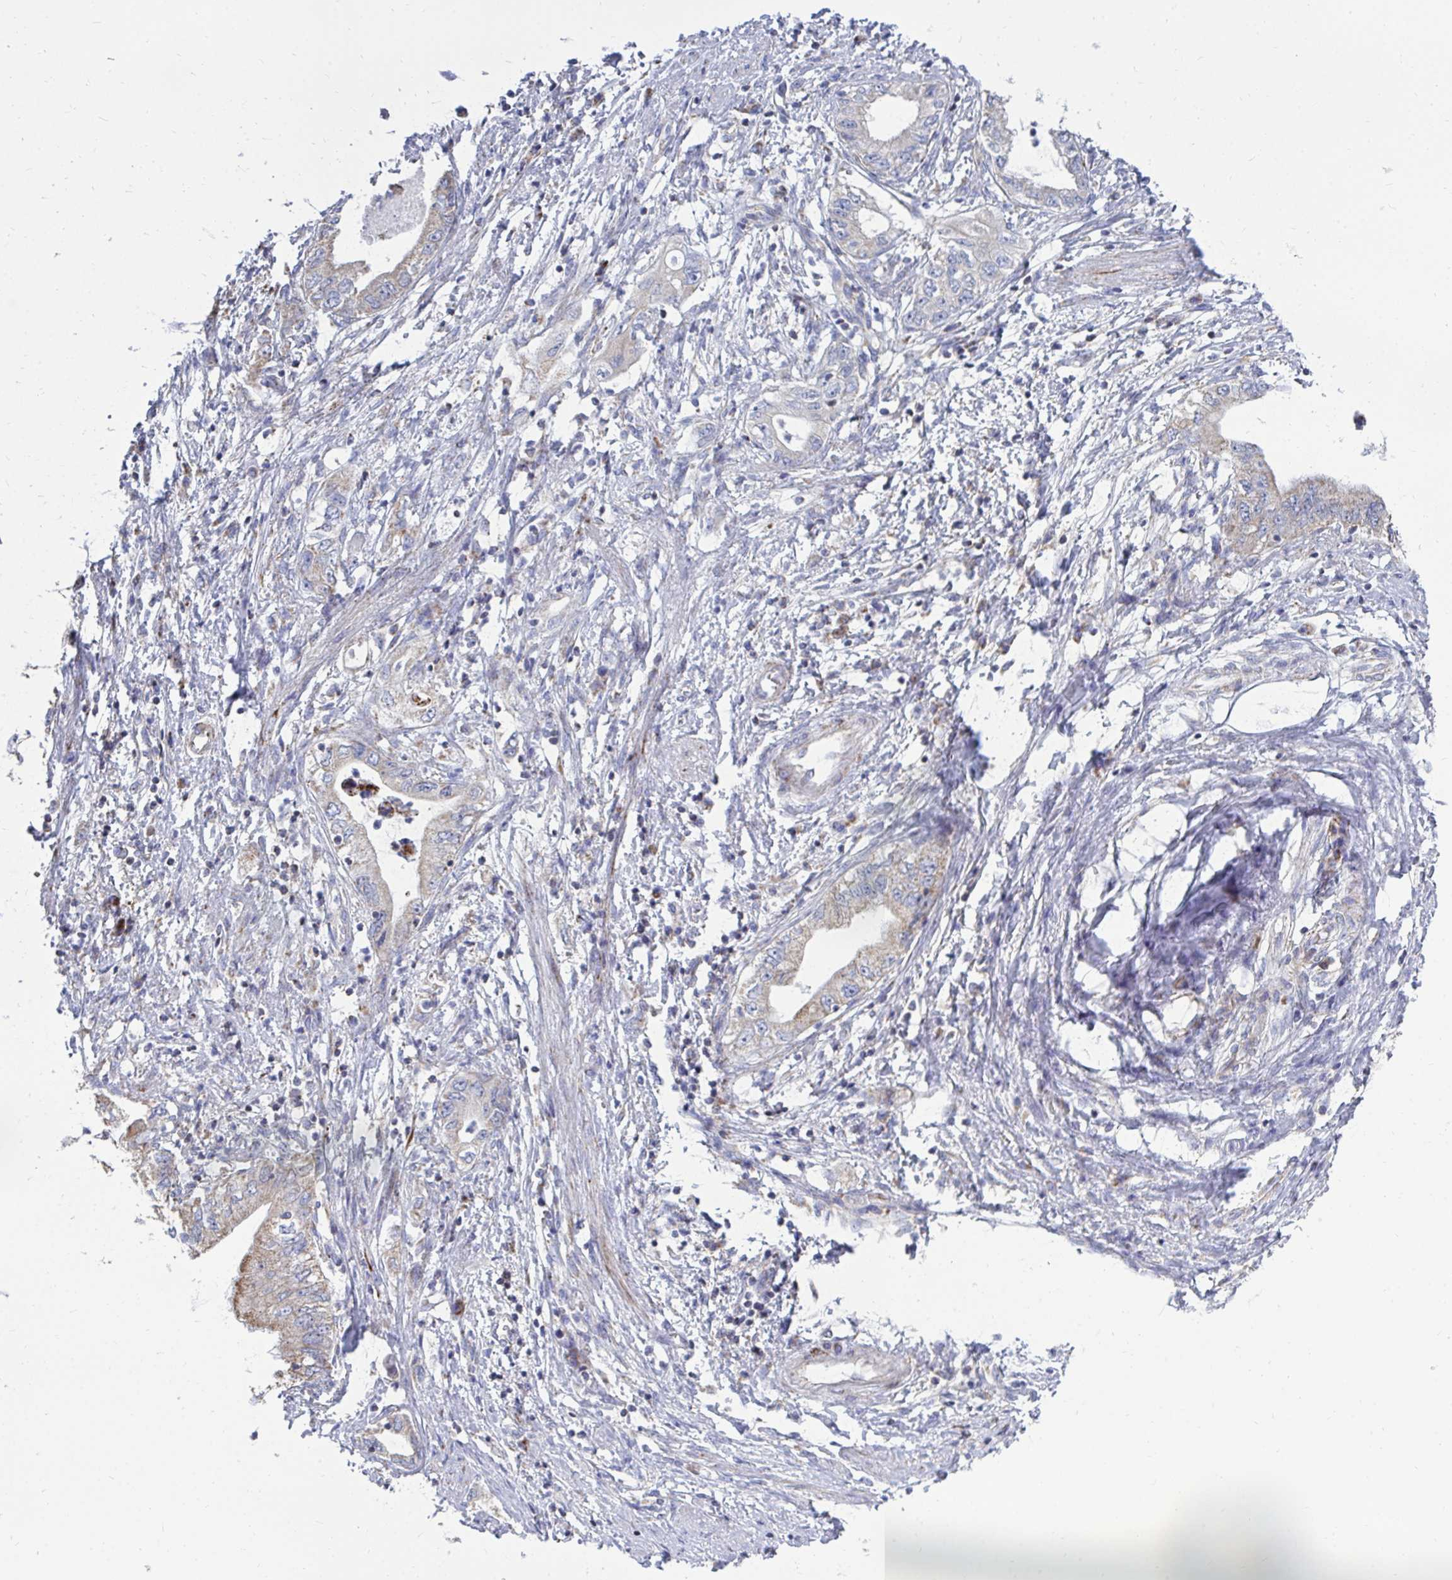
{"staining": {"intensity": "weak", "quantity": "25%-75%", "location": "cytoplasmic/membranous"}, "tissue": "pancreatic cancer", "cell_type": "Tumor cells", "image_type": "cancer", "snomed": [{"axis": "morphology", "description": "Adenocarcinoma, NOS"}, {"axis": "topography", "description": "Pancreas"}], "caption": "Immunohistochemistry staining of pancreatic adenocarcinoma, which demonstrates low levels of weak cytoplasmic/membranous expression in about 25%-75% of tumor cells indicating weak cytoplasmic/membranous protein positivity. The staining was performed using DAB (brown) for protein detection and nuclei were counterstained in hematoxylin (blue).", "gene": "OR10R2", "patient": {"sex": "female", "age": 73}}